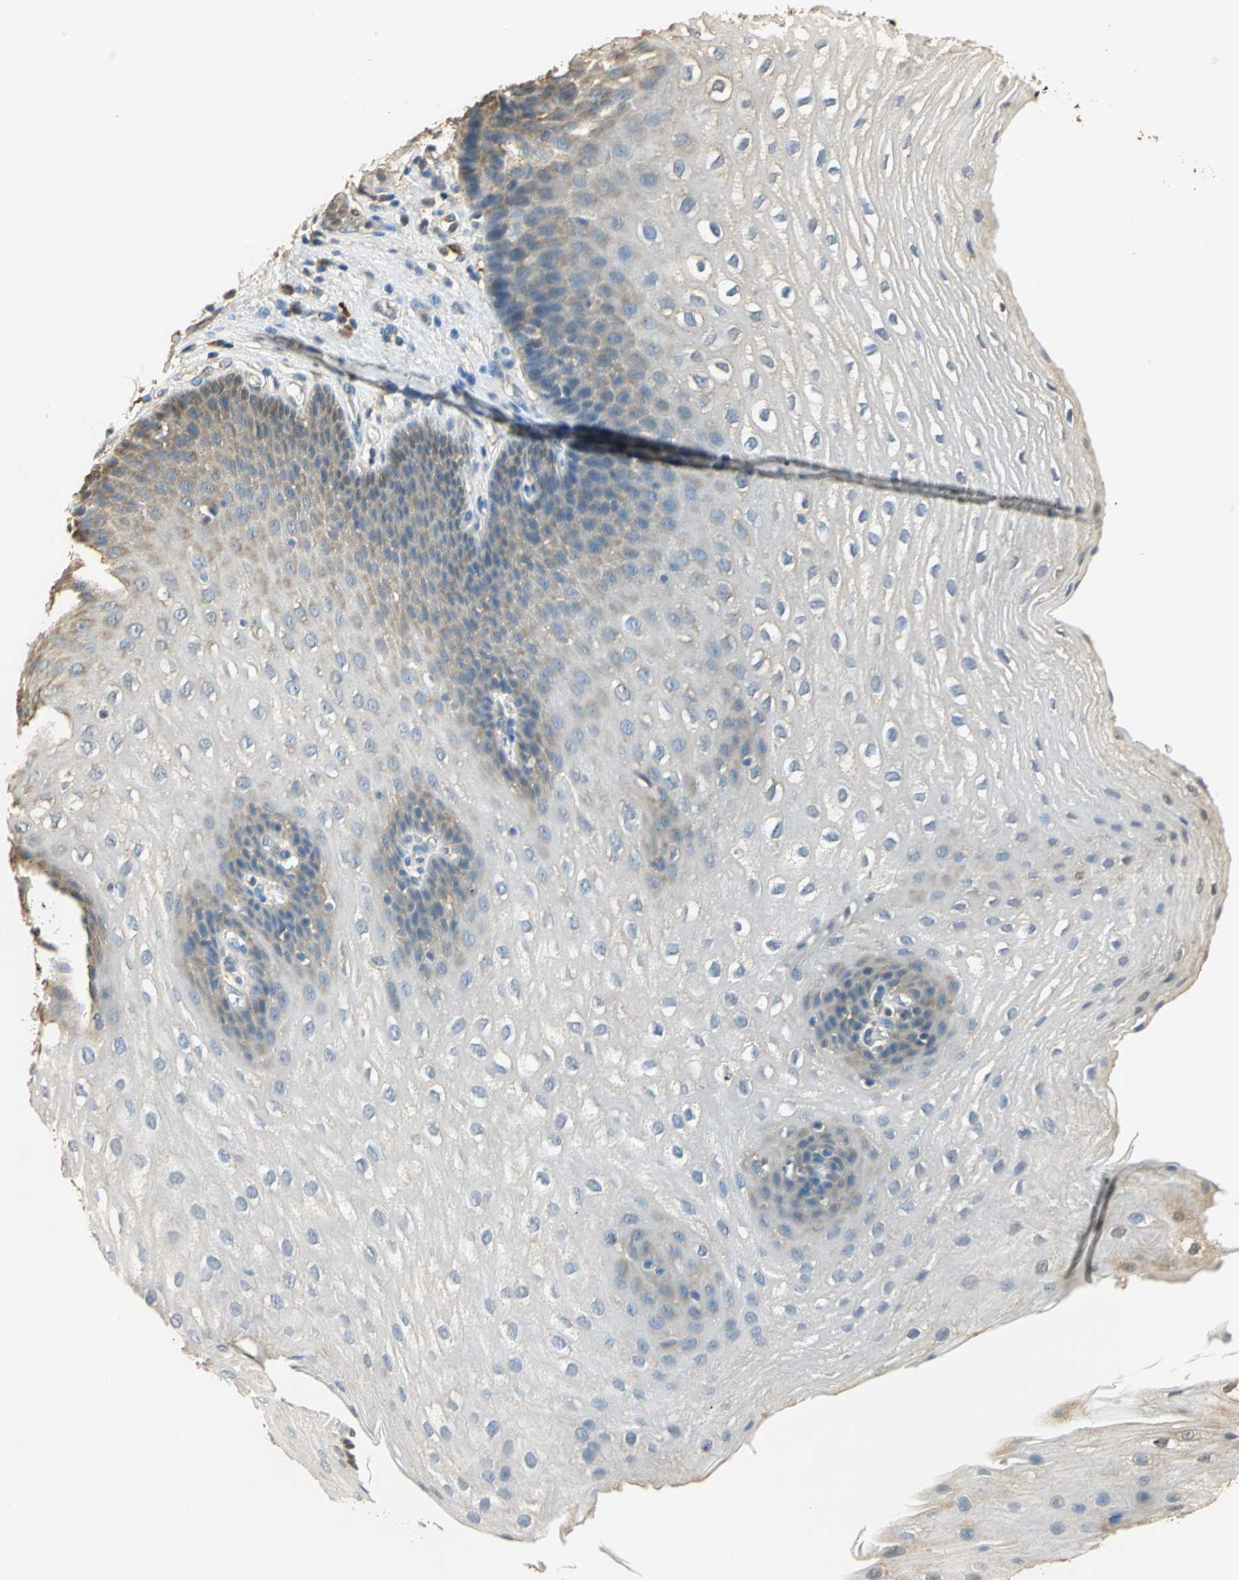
{"staining": {"intensity": "weak", "quantity": "<25%", "location": "cytoplasmic/membranous"}, "tissue": "esophagus", "cell_type": "Squamous epithelial cells", "image_type": "normal", "snomed": [{"axis": "morphology", "description": "Normal tissue, NOS"}, {"axis": "topography", "description": "Esophagus"}], "caption": "IHC of normal human esophagus exhibits no expression in squamous epithelial cells. The staining was performed using DAB (3,3'-diaminobenzidine) to visualize the protein expression in brown, while the nuclei were stained in blue with hematoxylin (Magnification: 20x).", "gene": "GAPDH", "patient": {"sex": "male", "age": 48}}